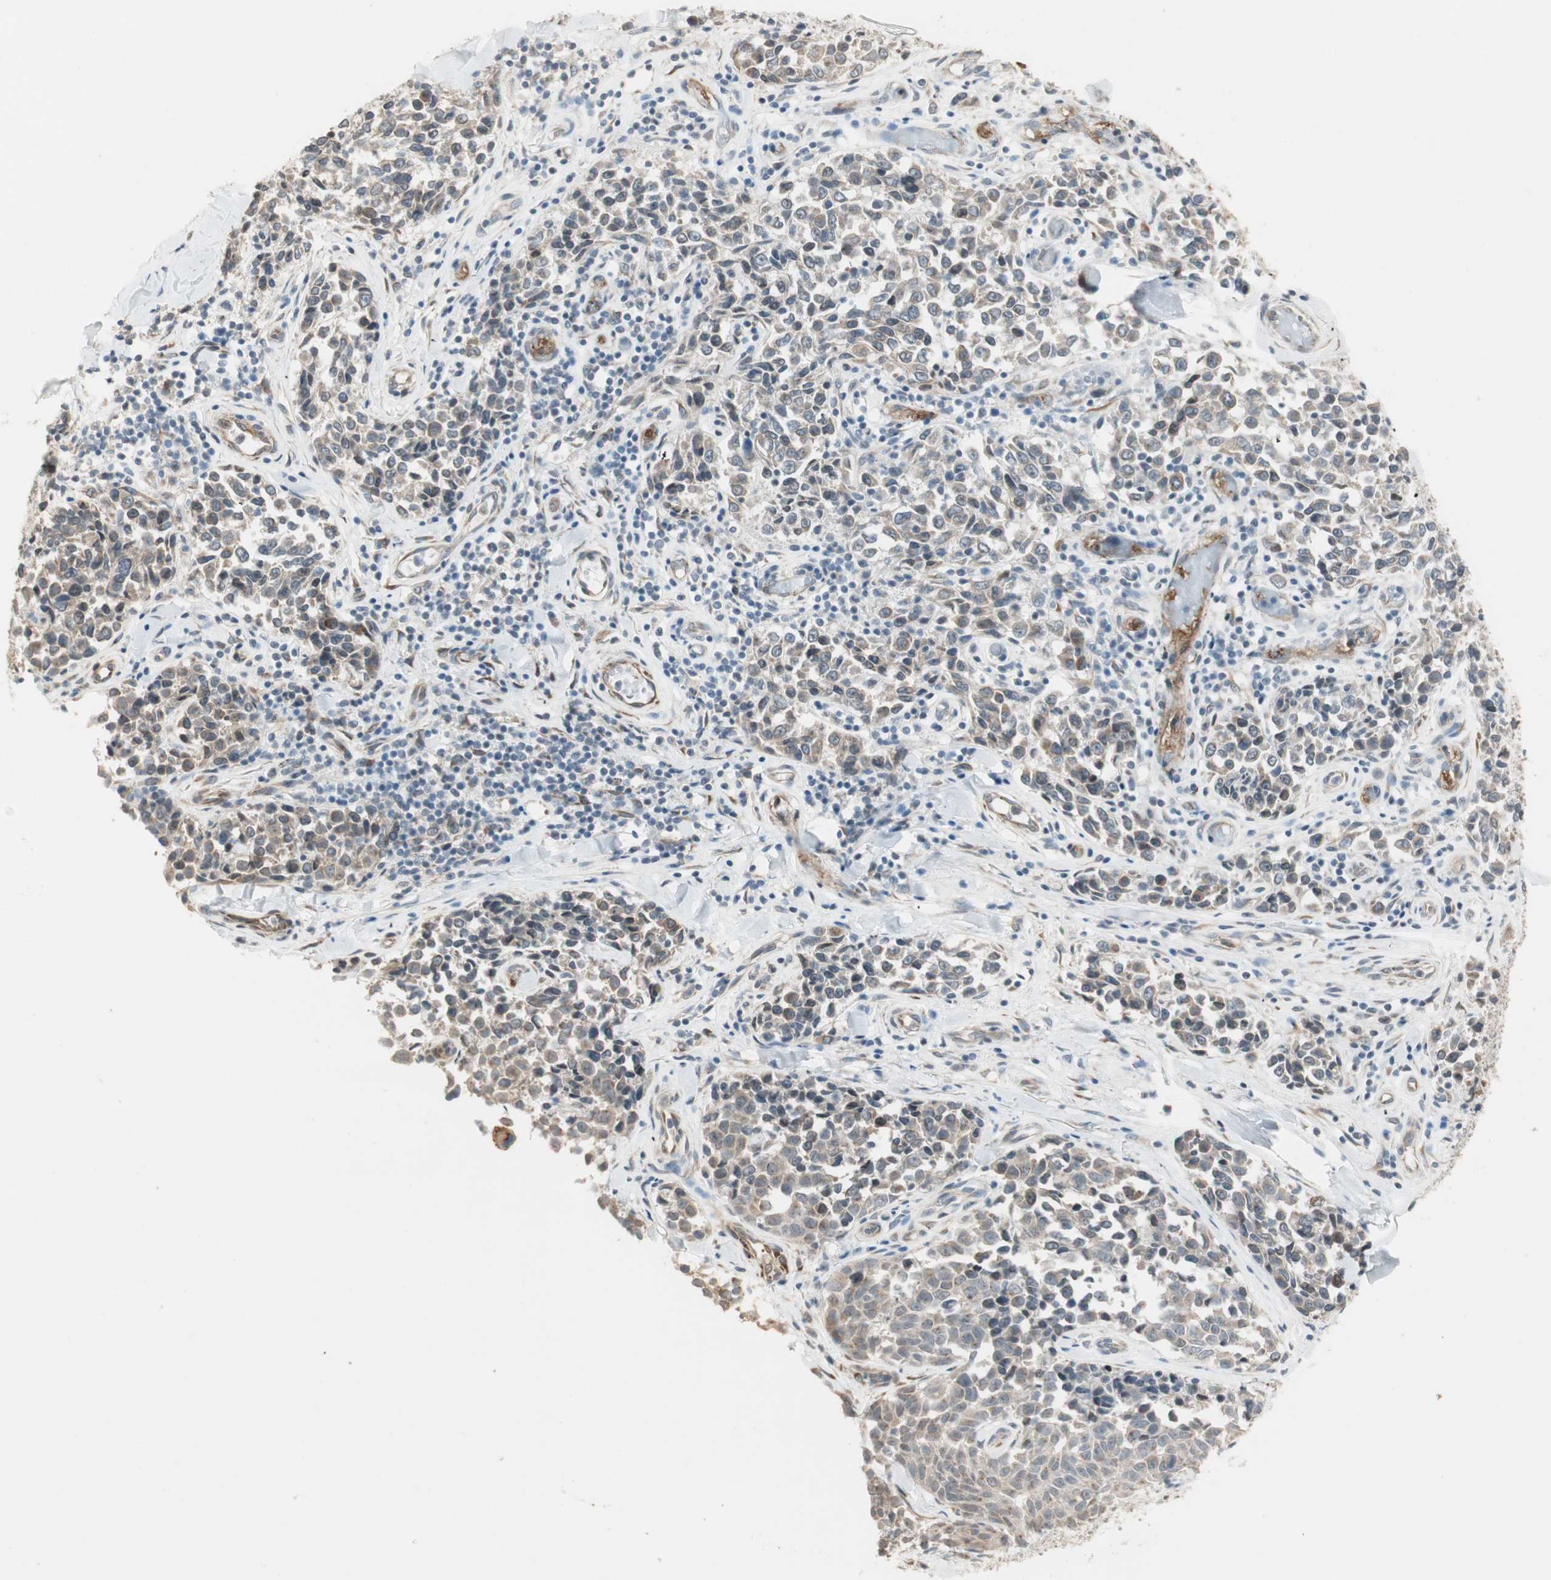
{"staining": {"intensity": "weak", "quantity": ">75%", "location": "cytoplasmic/membranous"}, "tissue": "melanoma", "cell_type": "Tumor cells", "image_type": "cancer", "snomed": [{"axis": "morphology", "description": "Malignant melanoma, NOS"}, {"axis": "topography", "description": "Skin"}], "caption": "Approximately >75% of tumor cells in human malignant melanoma display weak cytoplasmic/membranous protein expression as visualized by brown immunohistochemical staining.", "gene": "TASOR", "patient": {"sex": "female", "age": 64}}